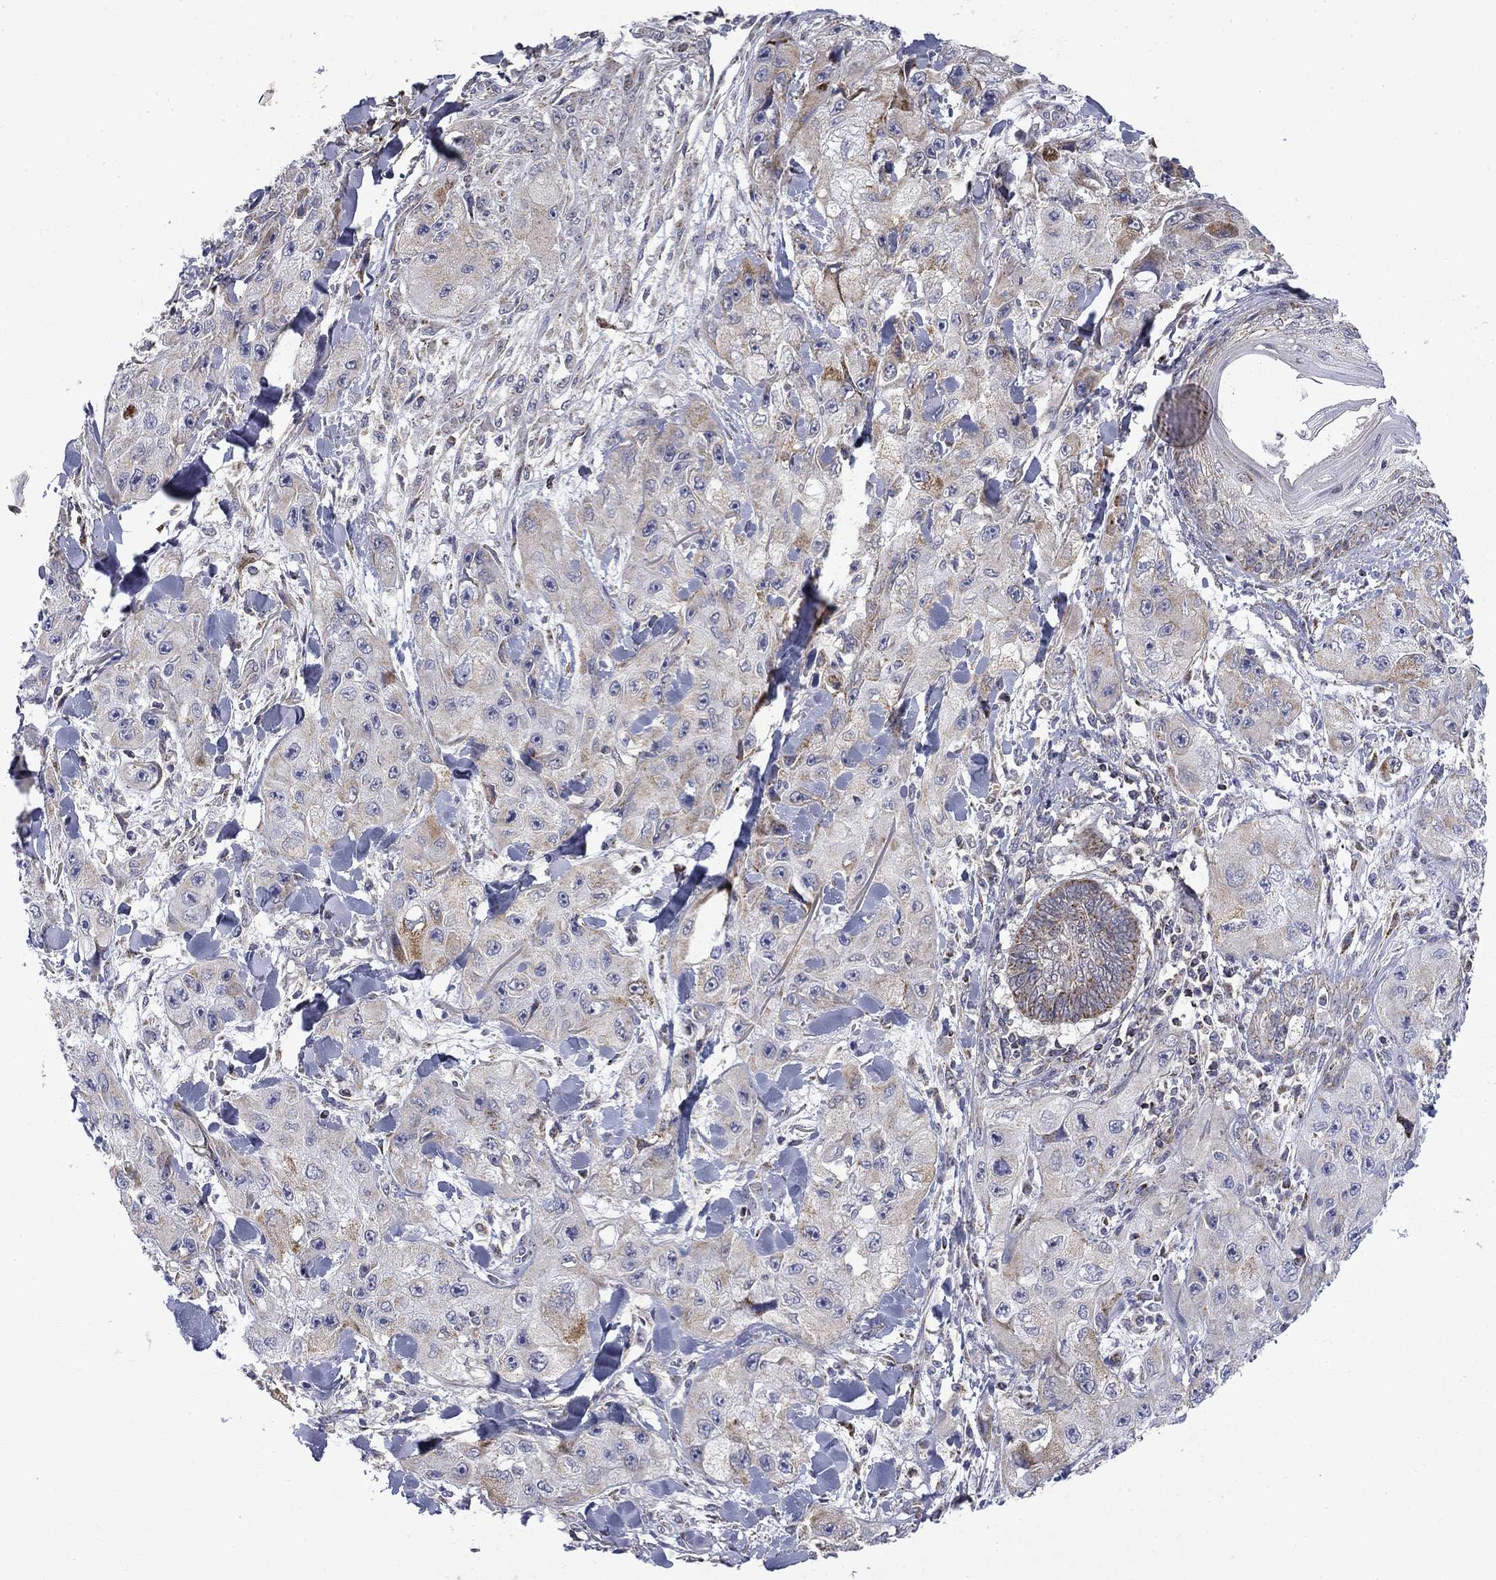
{"staining": {"intensity": "moderate", "quantity": "25%-75%", "location": "cytoplasmic/membranous"}, "tissue": "skin cancer", "cell_type": "Tumor cells", "image_type": "cancer", "snomed": [{"axis": "morphology", "description": "Squamous cell carcinoma, NOS"}, {"axis": "topography", "description": "Skin"}, {"axis": "topography", "description": "Subcutis"}], "caption": "Skin cancer tissue reveals moderate cytoplasmic/membranous staining in about 25%-75% of tumor cells The protein is shown in brown color, while the nuclei are stained blue.", "gene": "PCBP3", "patient": {"sex": "male", "age": 73}}